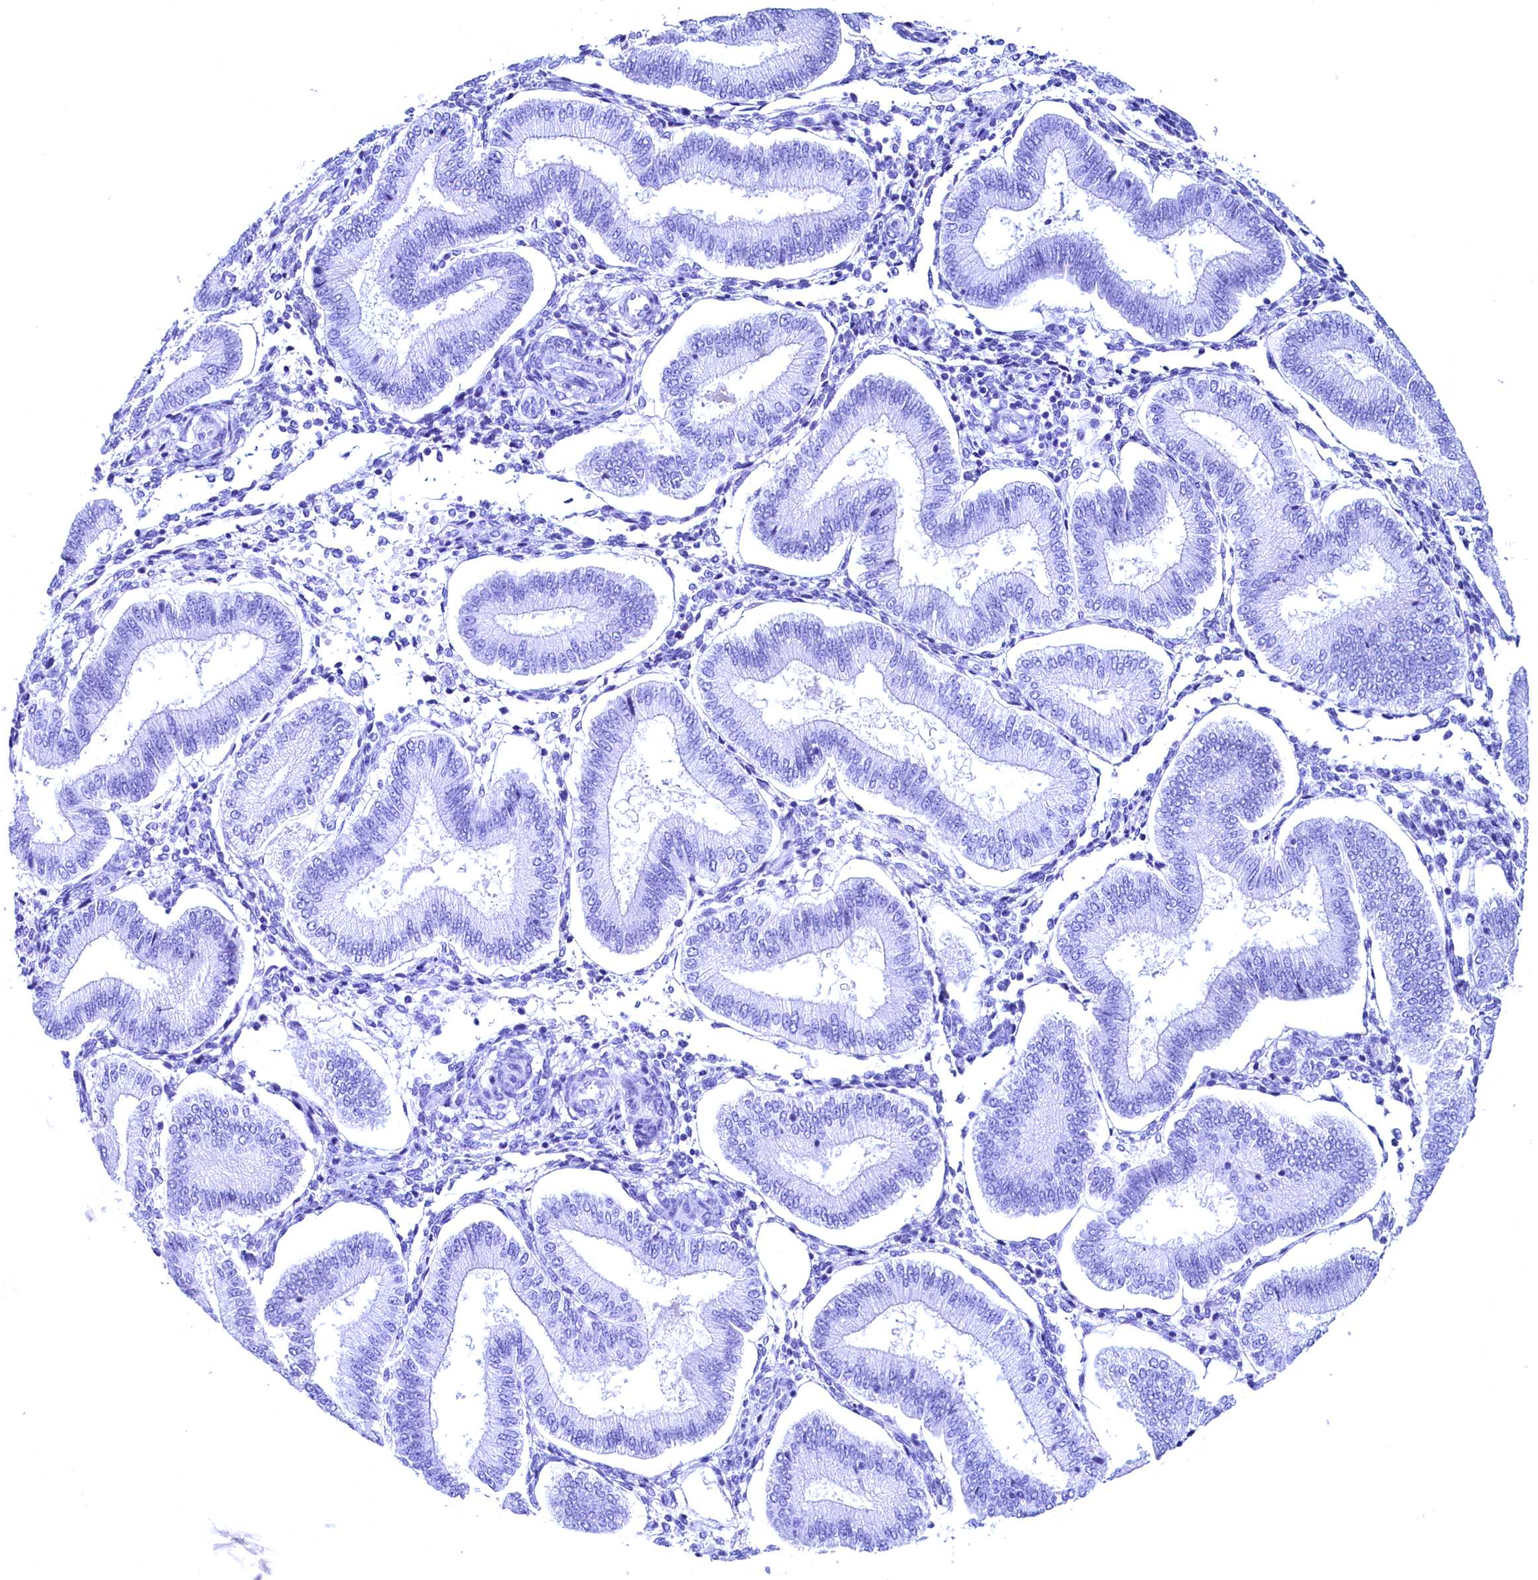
{"staining": {"intensity": "negative", "quantity": "none", "location": "none"}, "tissue": "endometrium", "cell_type": "Cells in endometrial stroma", "image_type": "normal", "snomed": [{"axis": "morphology", "description": "Normal tissue, NOS"}, {"axis": "topography", "description": "Endometrium"}], "caption": "IHC photomicrograph of normal endometrium: endometrium stained with DAB (3,3'-diaminobenzidine) reveals no significant protein staining in cells in endometrial stroma. The staining was performed using DAB to visualize the protein expression in brown, while the nuclei were stained in blue with hematoxylin (Magnification: 20x).", "gene": "FLYWCH2", "patient": {"sex": "female", "age": 39}}